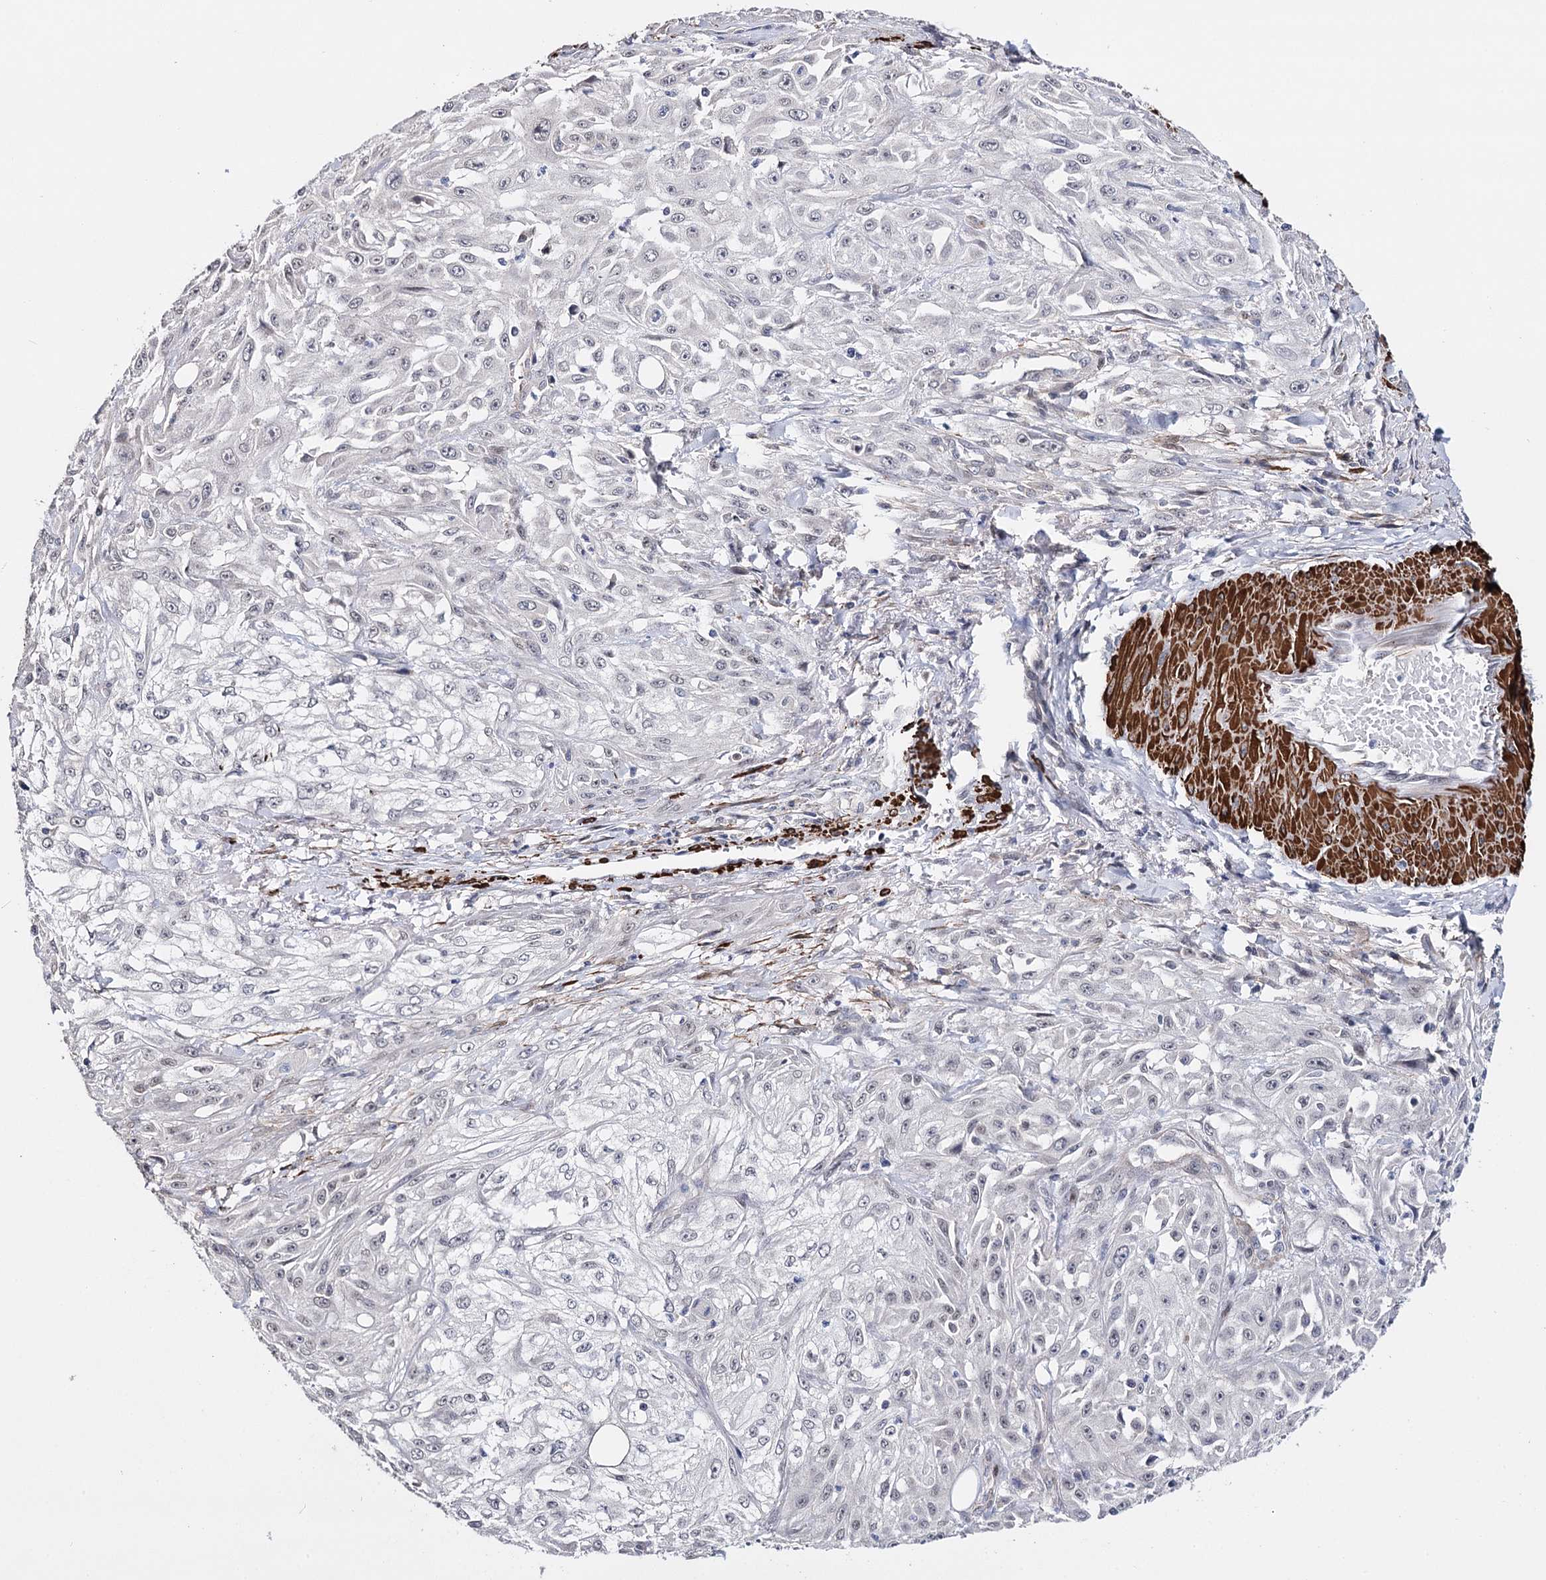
{"staining": {"intensity": "negative", "quantity": "none", "location": "none"}, "tissue": "skin cancer", "cell_type": "Tumor cells", "image_type": "cancer", "snomed": [{"axis": "morphology", "description": "Squamous cell carcinoma, NOS"}, {"axis": "morphology", "description": "Squamous cell carcinoma, metastatic, NOS"}, {"axis": "topography", "description": "Skin"}, {"axis": "topography", "description": "Lymph node"}], "caption": "Skin cancer (metastatic squamous cell carcinoma) stained for a protein using immunohistochemistry displays no staining tumor cells.", "gene": "CFAP46", "patient": {"sex": "male", "age": 75}}